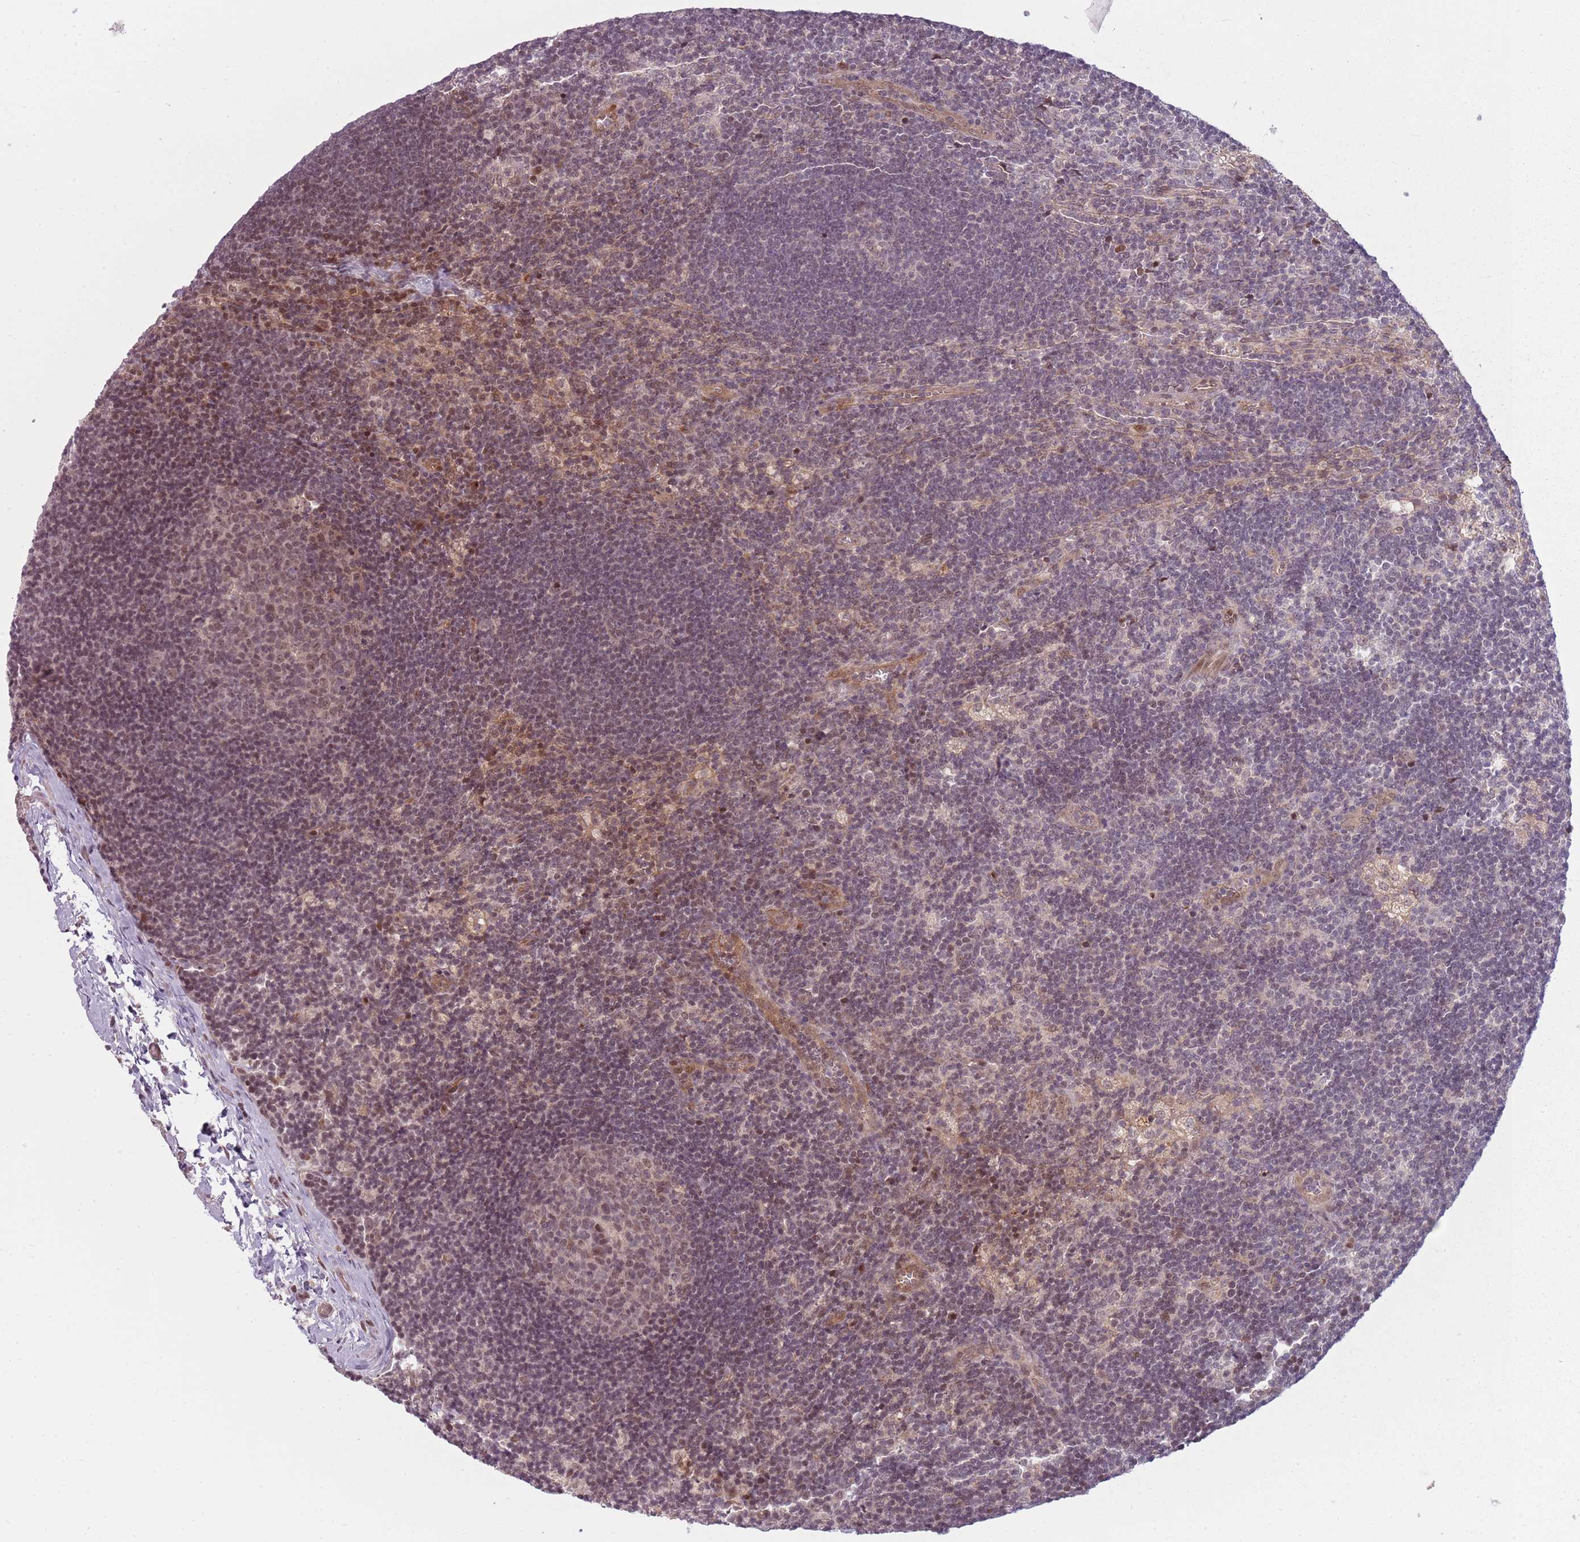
{"staining": {"intensity": "weak", "quantity": ">75%", "location": "nuclear"}, "tissue": "lymph node", "cell_type": "Germinal center cells", "image_type": "normal", "snomed": [{"axis": "morphology", "description": "Normal tissue, NOS"}, {"axis": "topography", "description": "Lymph node"}], "caption": "Immunohistochemical staining of normal human lymph node displays weak nuclear protein positivity in approximately >75% of germinal center cells. (IHC, brightfield microscopy, high magnification).", "gene": "ADGRG1", "patient": {"sex": "male", "age": 24}}